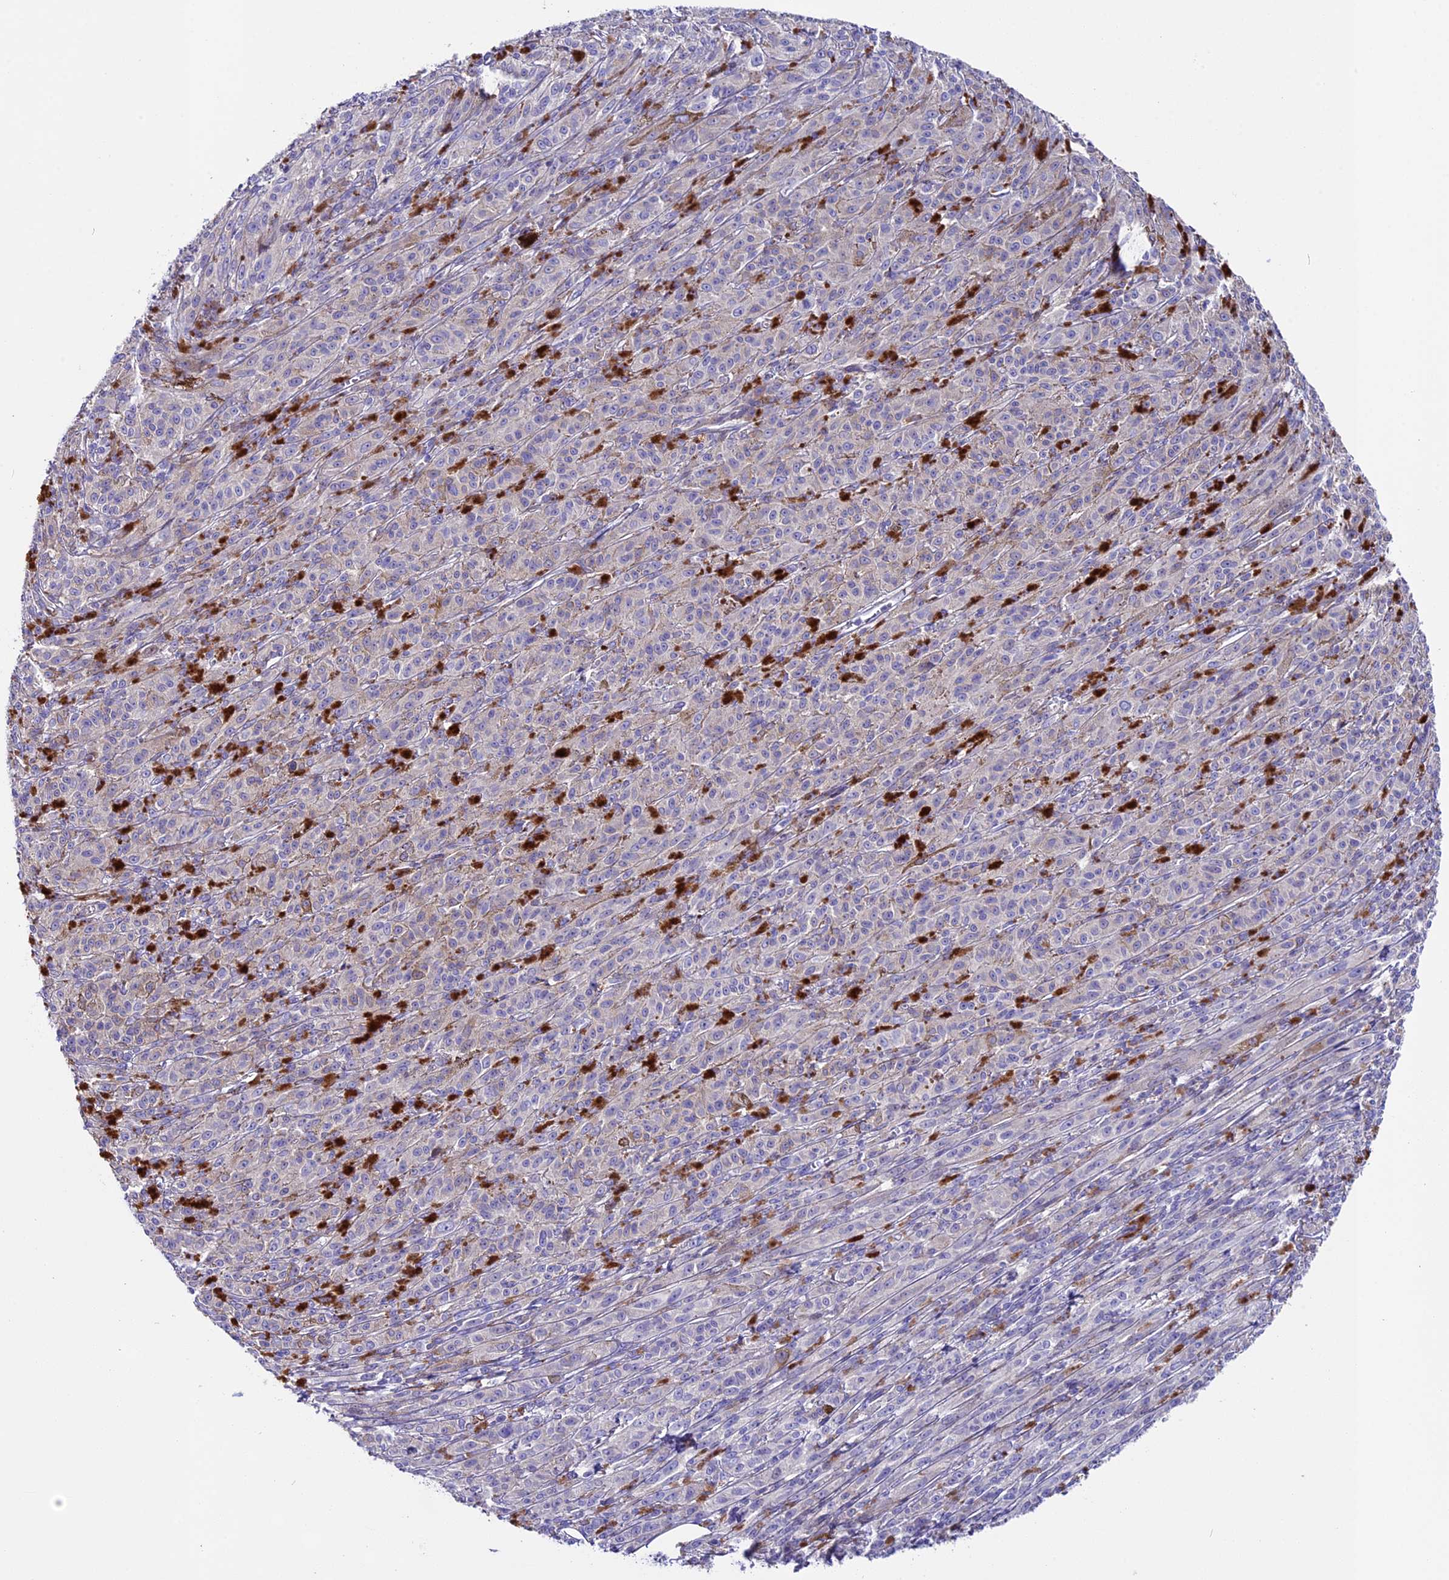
{"staining": {"intensity": "negative", "quantity": "none", "location": "none"}, "tissue": "melanoma", "cell_type": "Tumor cells", "image_type": "cancer", "snomed": [{"axis": "morphology", "description": "Malignant melanoma, NOS"}, {"axis": "topography", "description": "Skin"}], "caption": "There is no significant positivity in tumor cells of melanoma.", "gene": "PIGU", "patient": {"sex": "female", "age": 52}}